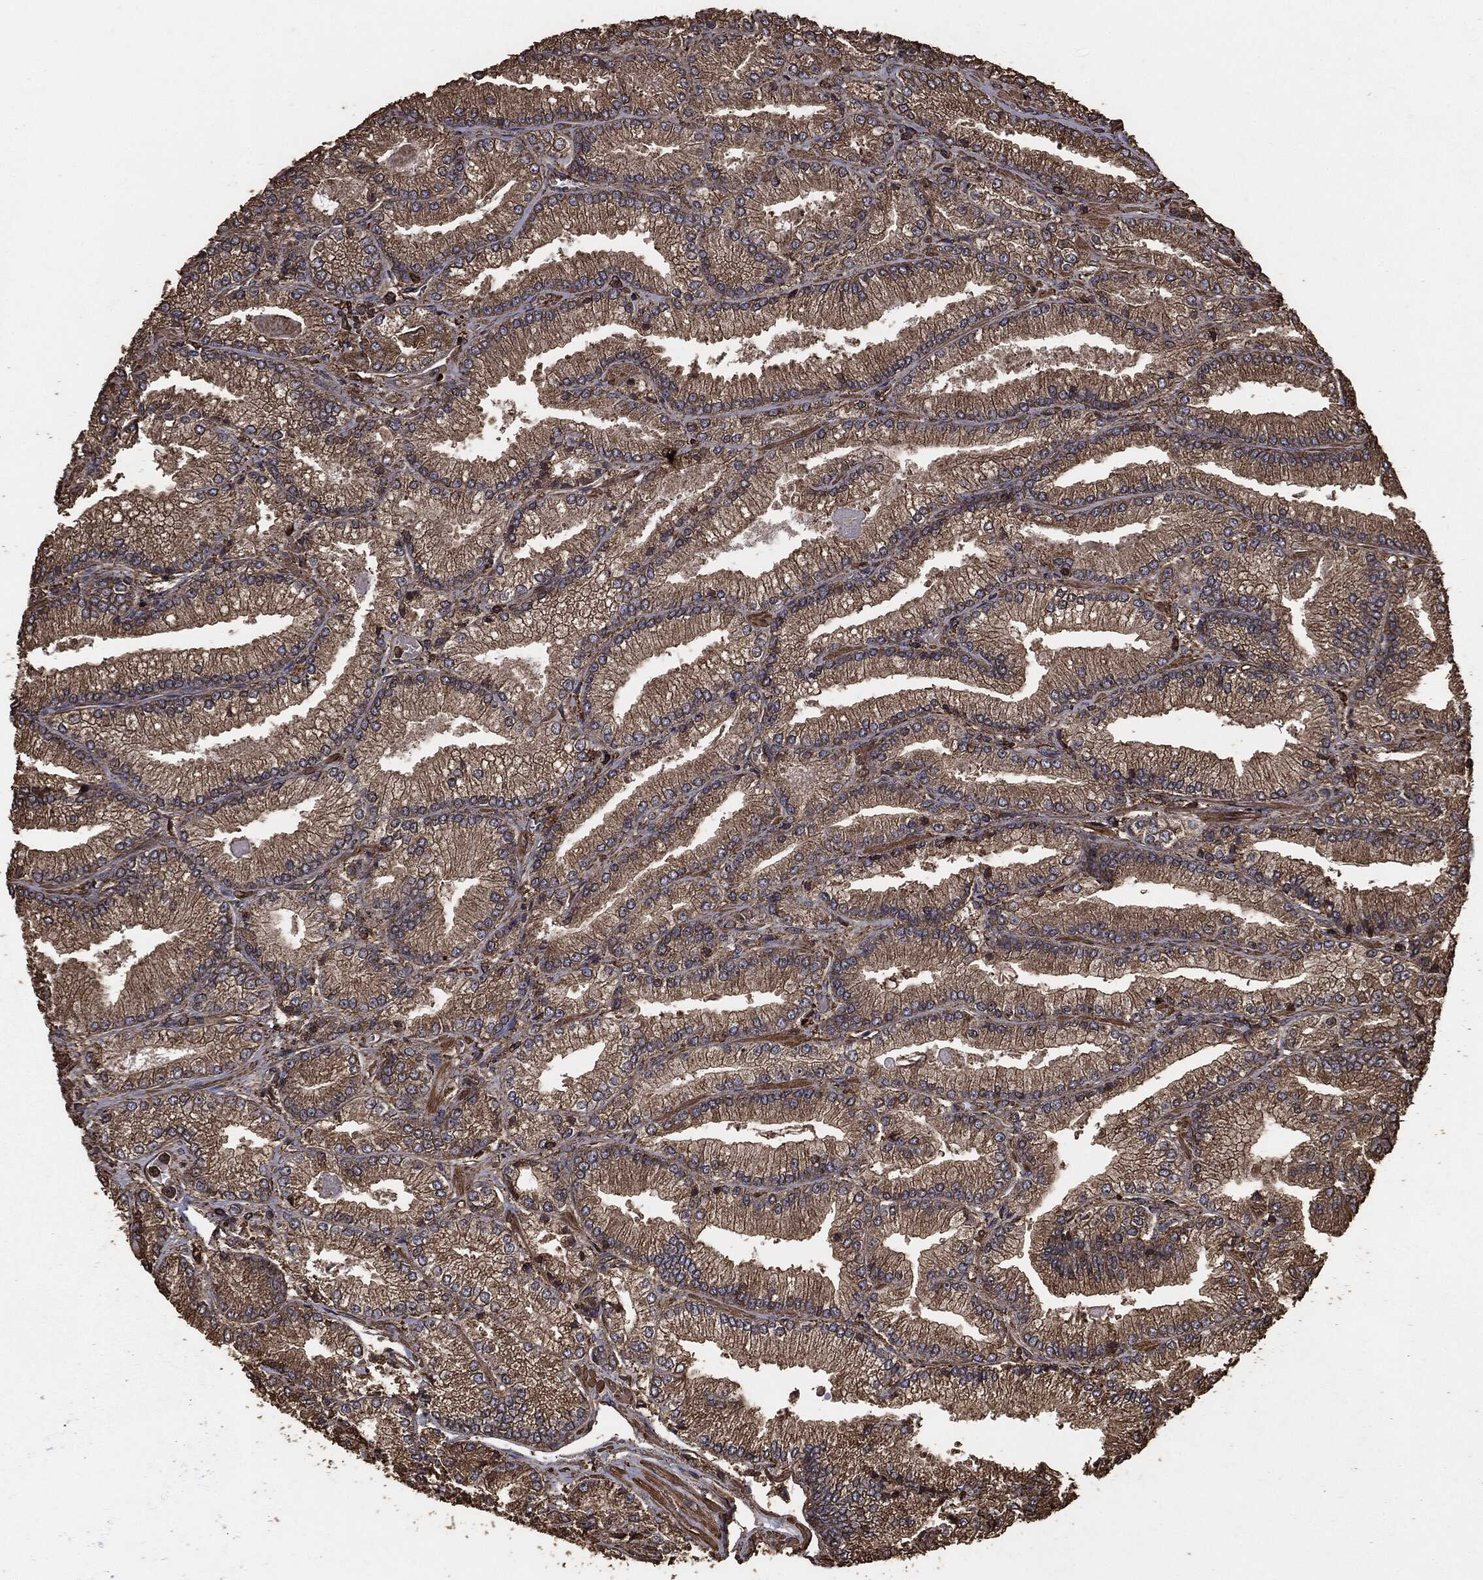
{"staining": {"intensity": "weak", "quantity": ">75%", "location": "cytoplasmic/membranous"}, "tissue": "prostate cancer", "cell_type": "Tumor cells", "image_type": "cancer", "snomed": [{"axis": "morphology", "description": "Adenocarcinoma, Low grade"}, {"axis": "topography", "description": "Prostate"}], "caption": "Brown immunohistochemical staining in human adenocarcinoma (low-grade) (prostate) displays weak cytoplasmic/membranous positivity in about >75% of tumor cells.", "gene": "MTOR", "patient": {"sex": "male", "age": 67}}